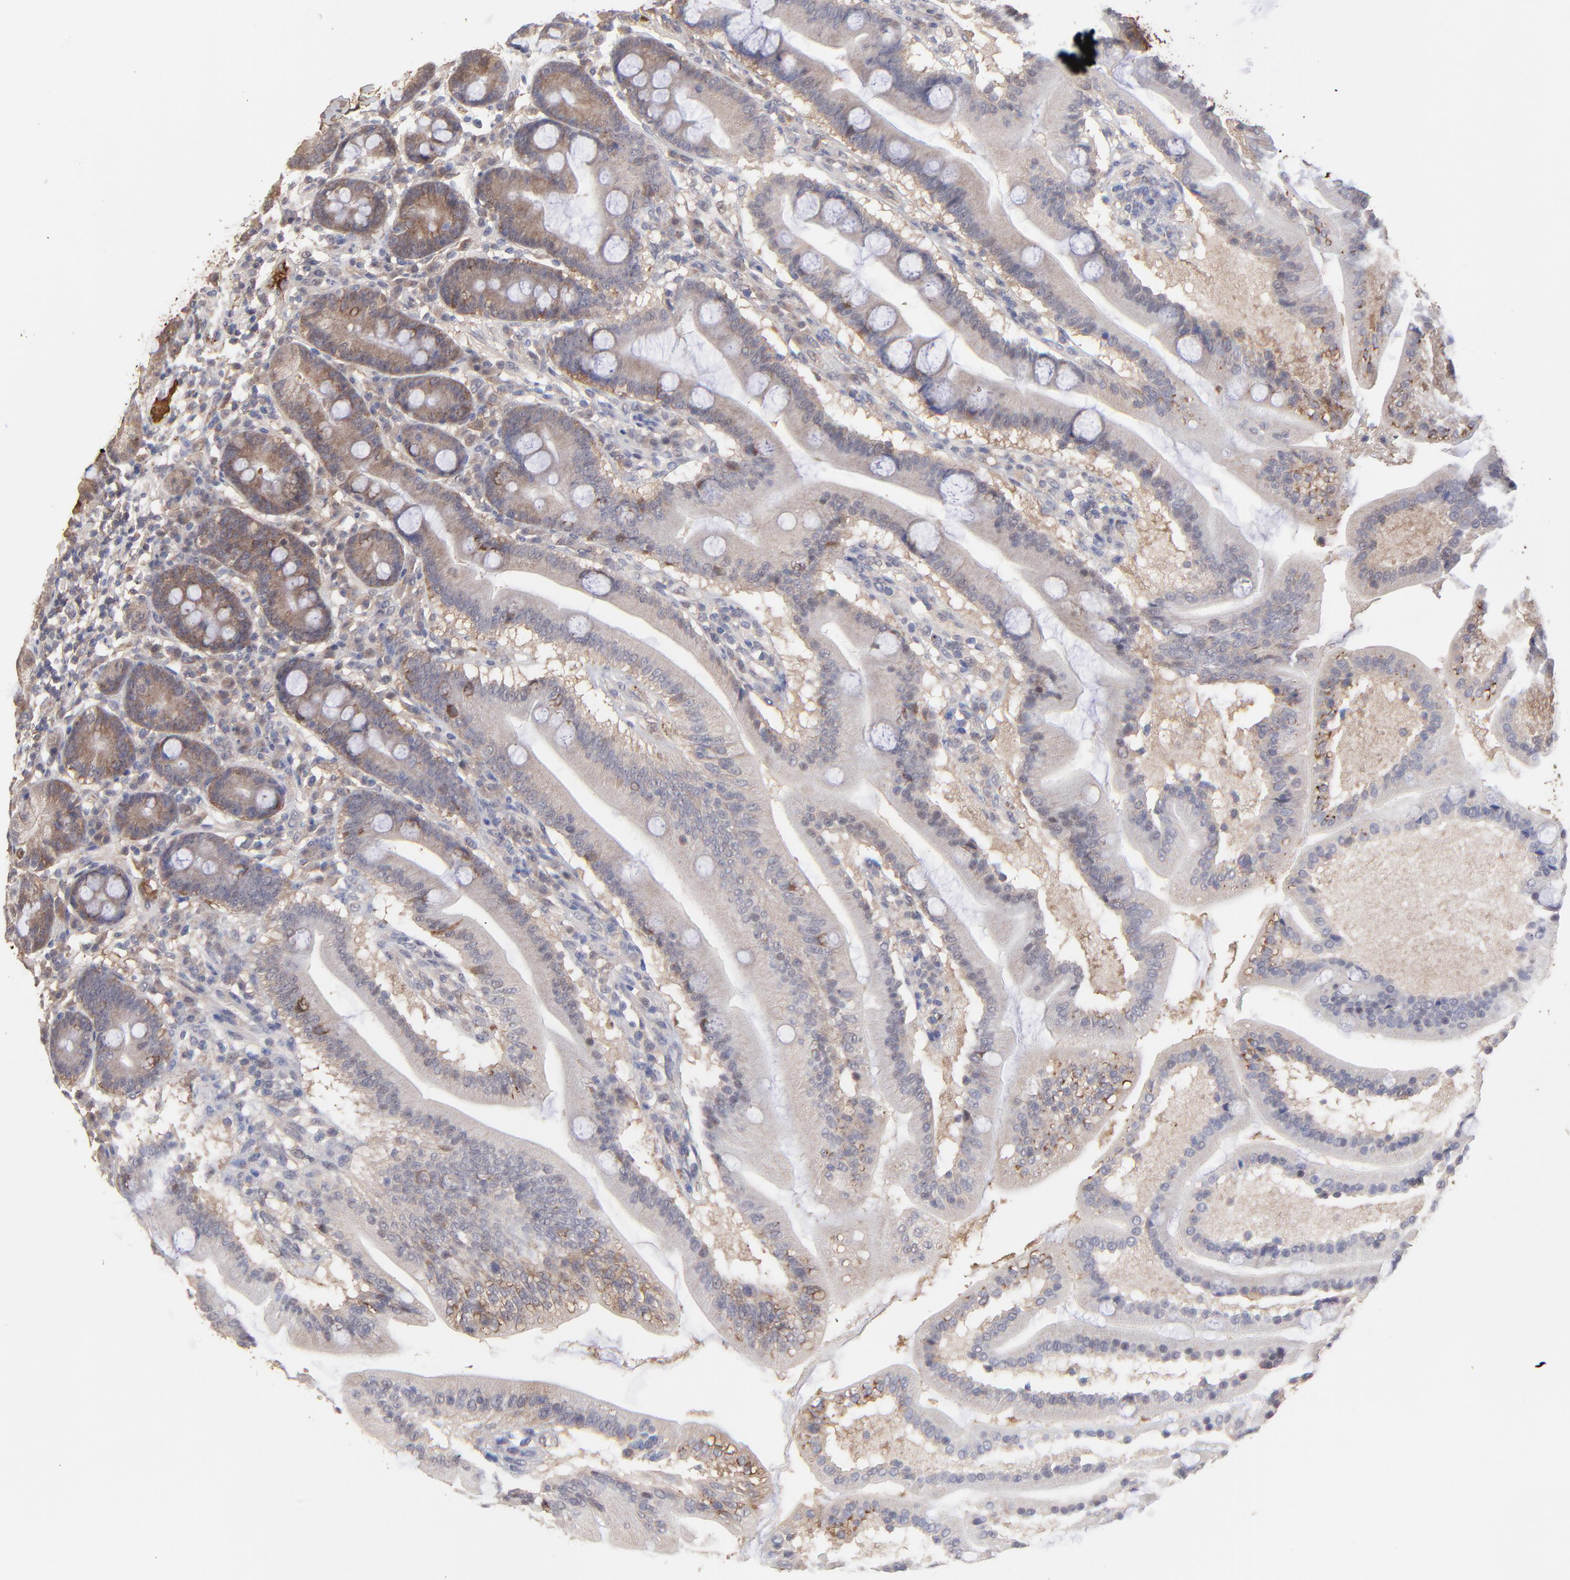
{"staining": {"intensity": "moderate", "quantity": "<25%", "location": "cytoplasmic/membranous"}, "tissue": "duodenum", "cell_type": "Glandular cells", "image_type": "normal", "snomed": [{"axis": "morphology", "description": "Normal tissue, NOS"}, {"axis": "topography", "description": "Duodenum"}], "caption": "Normal duodenum was stained to show a protein in brown. There is low levels of moderate cytoplasmic/membranous expression in approximately <25% of glandular cells. (DAB = brown stain, brightfield microscopy at high magnification).", "gene": "PSMD14", "patient": {"sex": "female", "age": 64}}